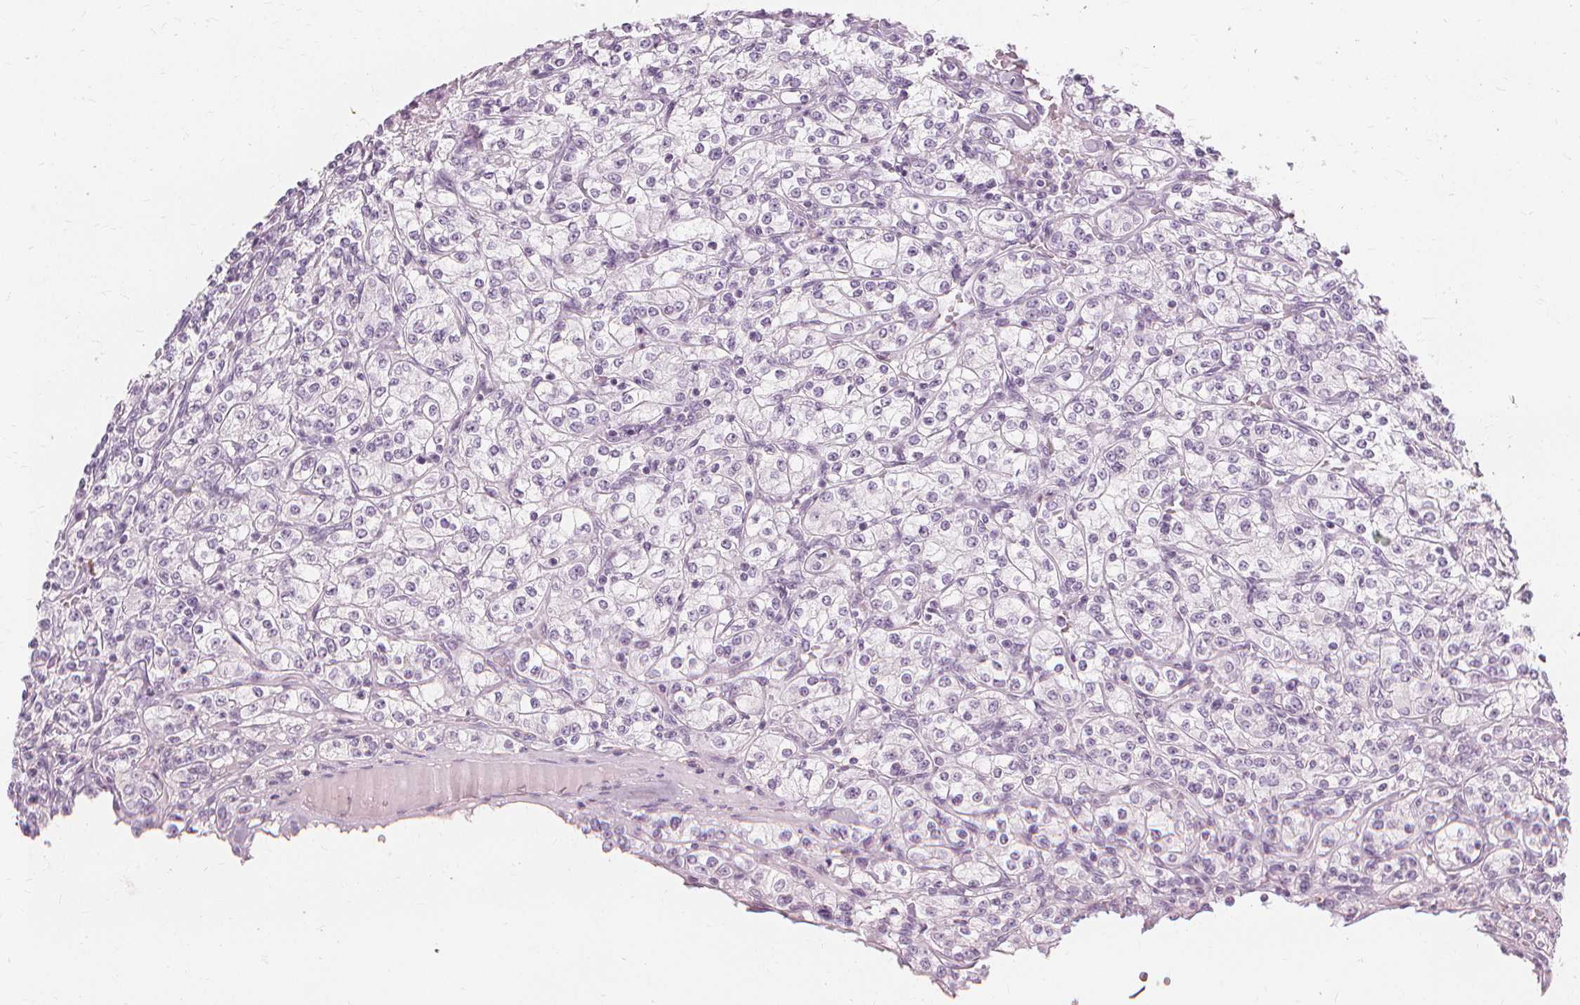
{"staining": {"intensity": "negative", "quantity": "none", "location": "none"}, "tissue": "renal cancer", "cell_type": "Tumor cells", "image_type": "cancer", "snomed": [{"axis": "morphology", "description": "Adenocarcinoma, NOS"}, {"axis": "topography", "description": "Kidney"}], "caption": "Image shows no significant protein staining in tumor cells of adenocarcinoma (renal).", "gene": "TFF1", "patient": {"sex": "male", "age": 77}}